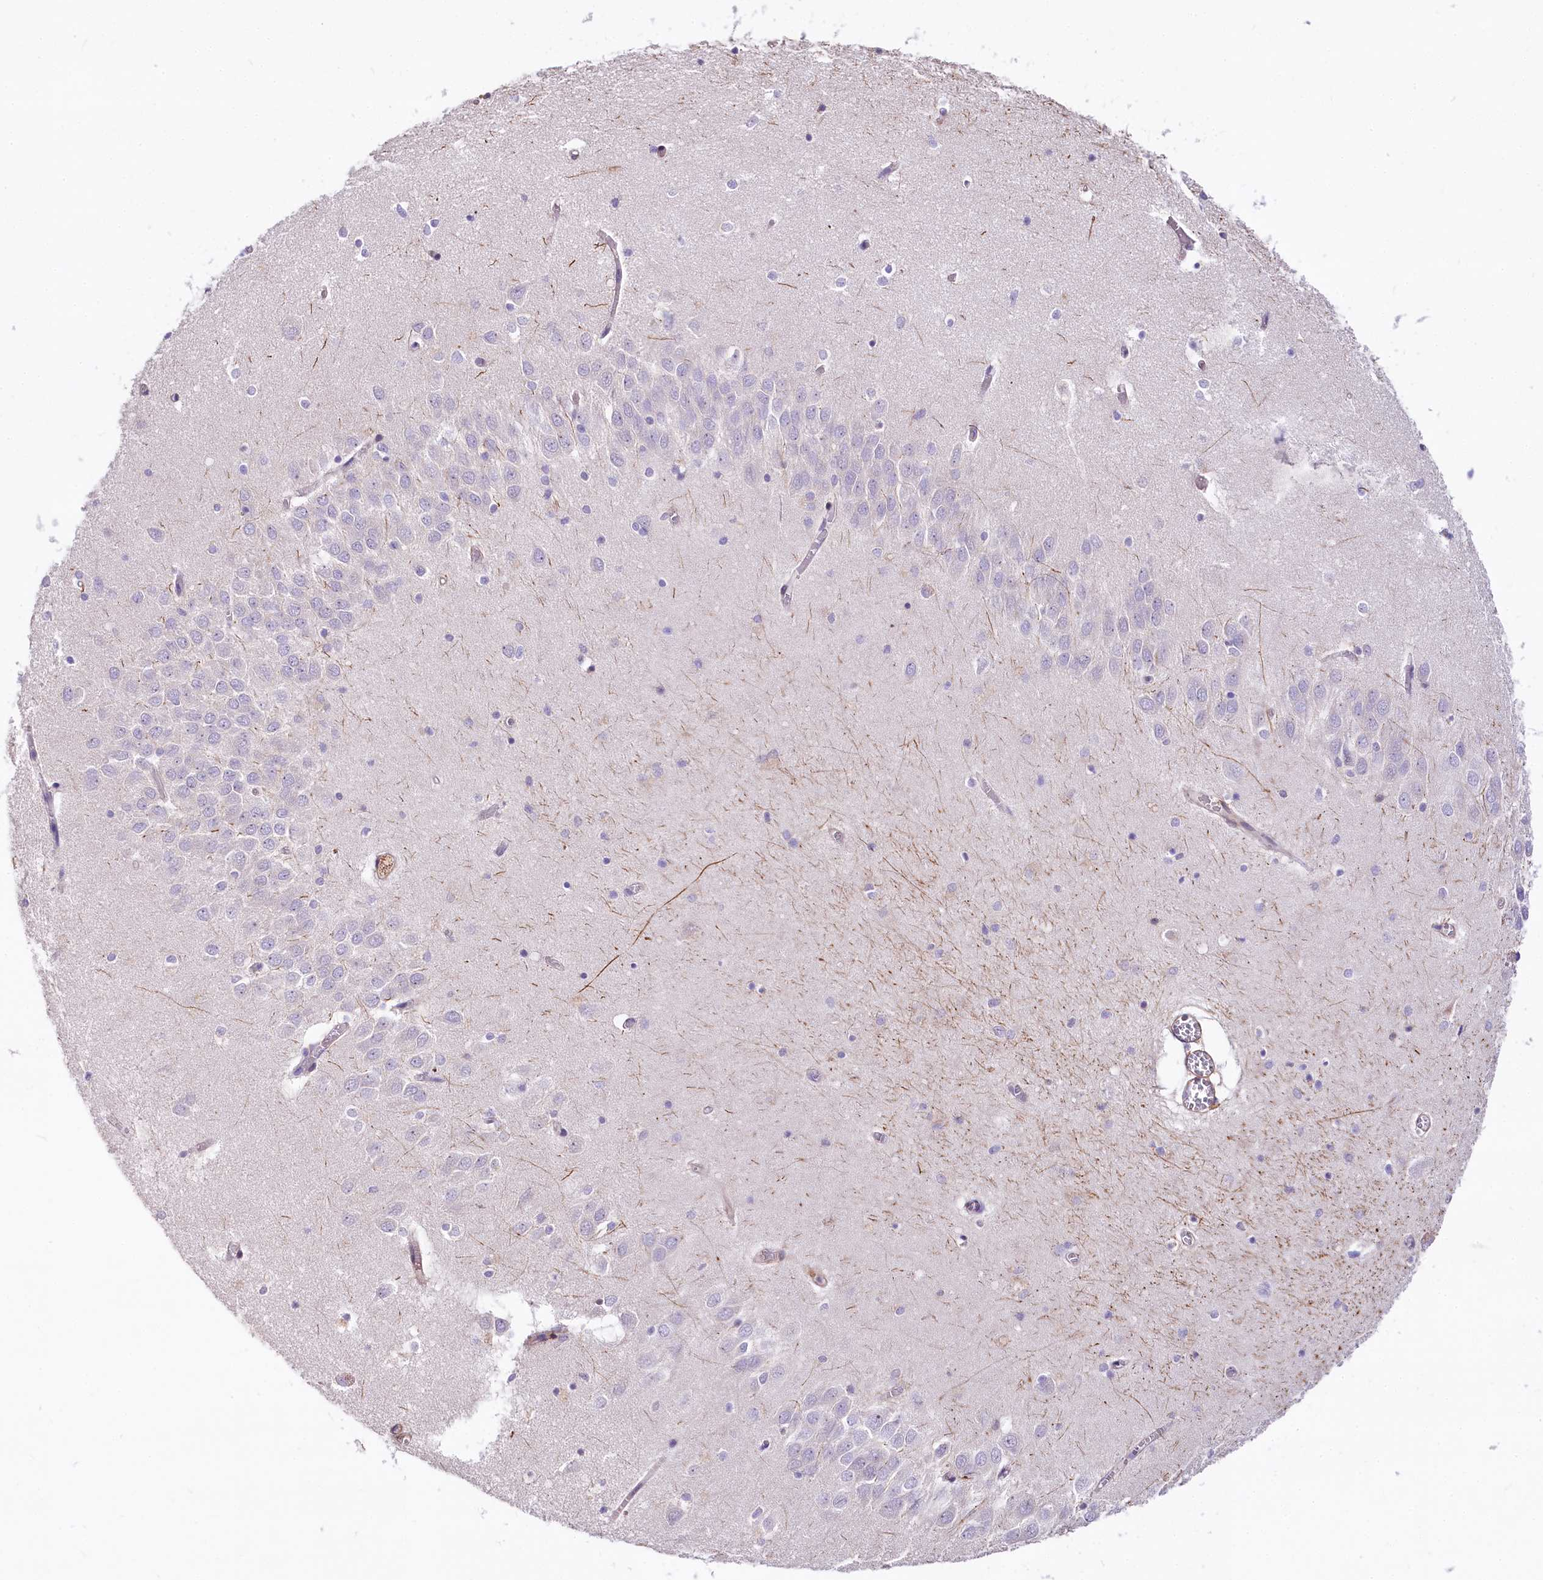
{"staining": {"intensity": "negative", "quantity": "none", "location": "none"}, "tissue": "hippocampus", "cell_type": "Glial cells", "image_type": "normal", "snomed": [{"axis": "morphology", "description": "Normal tissue, NOS"}, {"axis": "topography", "description": "Hippocampus"}], "caption": "Immunohistochemical staining of benign hippocampus reveals no significant positivity in glial cells. (DAB IHC, high magnification).", "gene": "FCHSD2", "patient": {"sex": "male", "age": 70}}